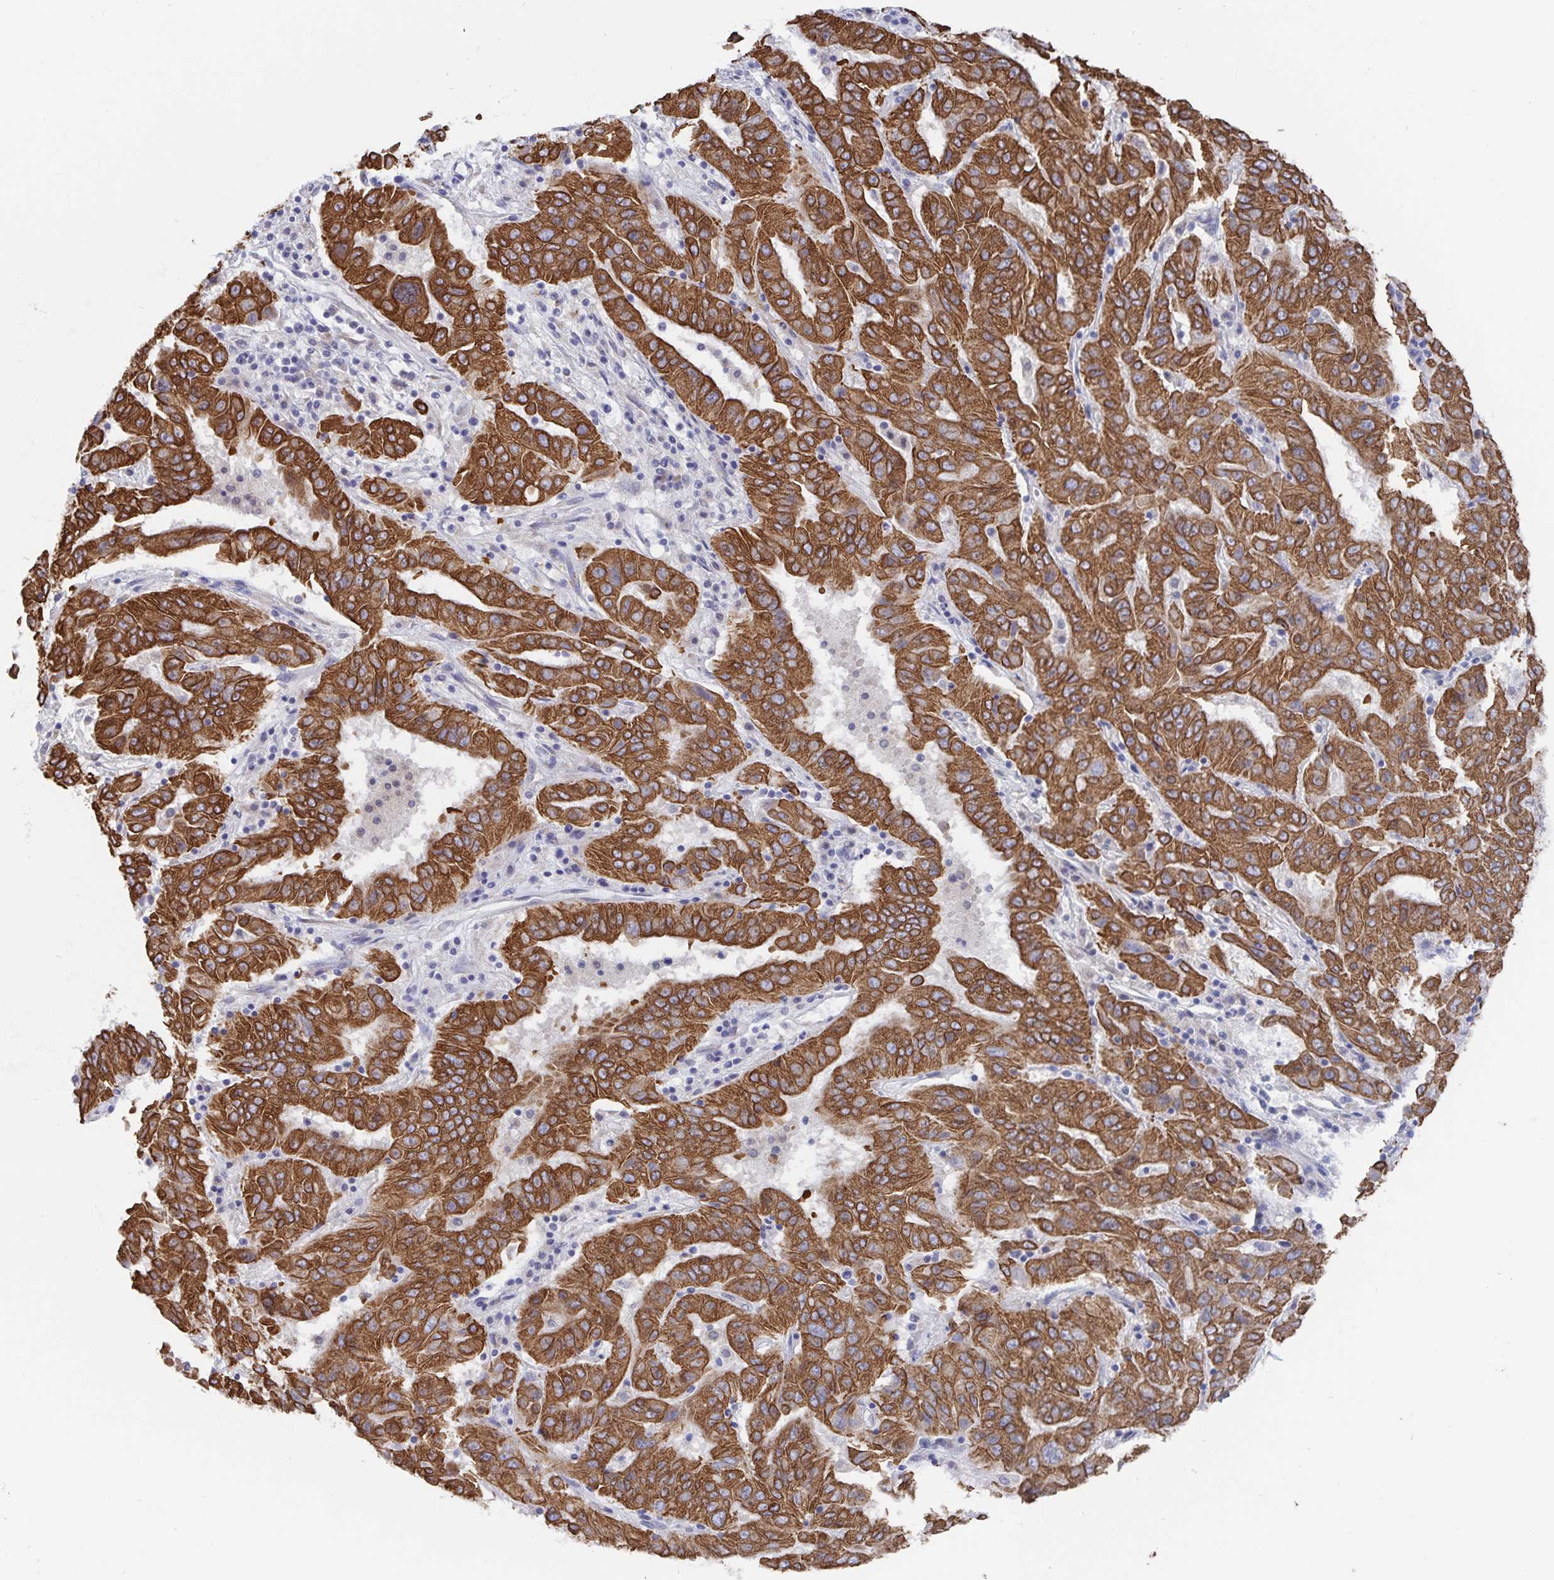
{"staining": {"intensity": "strong", "quantity": ">75%", "location": "cytoplasmic/membranous"}, "tissue": "pancreatic cancer", "cell_type": "Tumor cells", "image_type": "cancer", "snomed": [{"axis": "morphology", "description": "Adenocarcinoma, NOS"}, {"axis": "topography", "description": "Pancreas"}], "caption": "Immunohistochemistry (IHC) (DAB (3,3'-diaminobenzidine)) staining of pancreatic cancer displays strong cytoplasmic/membranous protein positivity in about >75% of tumor cells.", "gene": "ZIK1", "patient": {"sex": "male", "age": 63}}